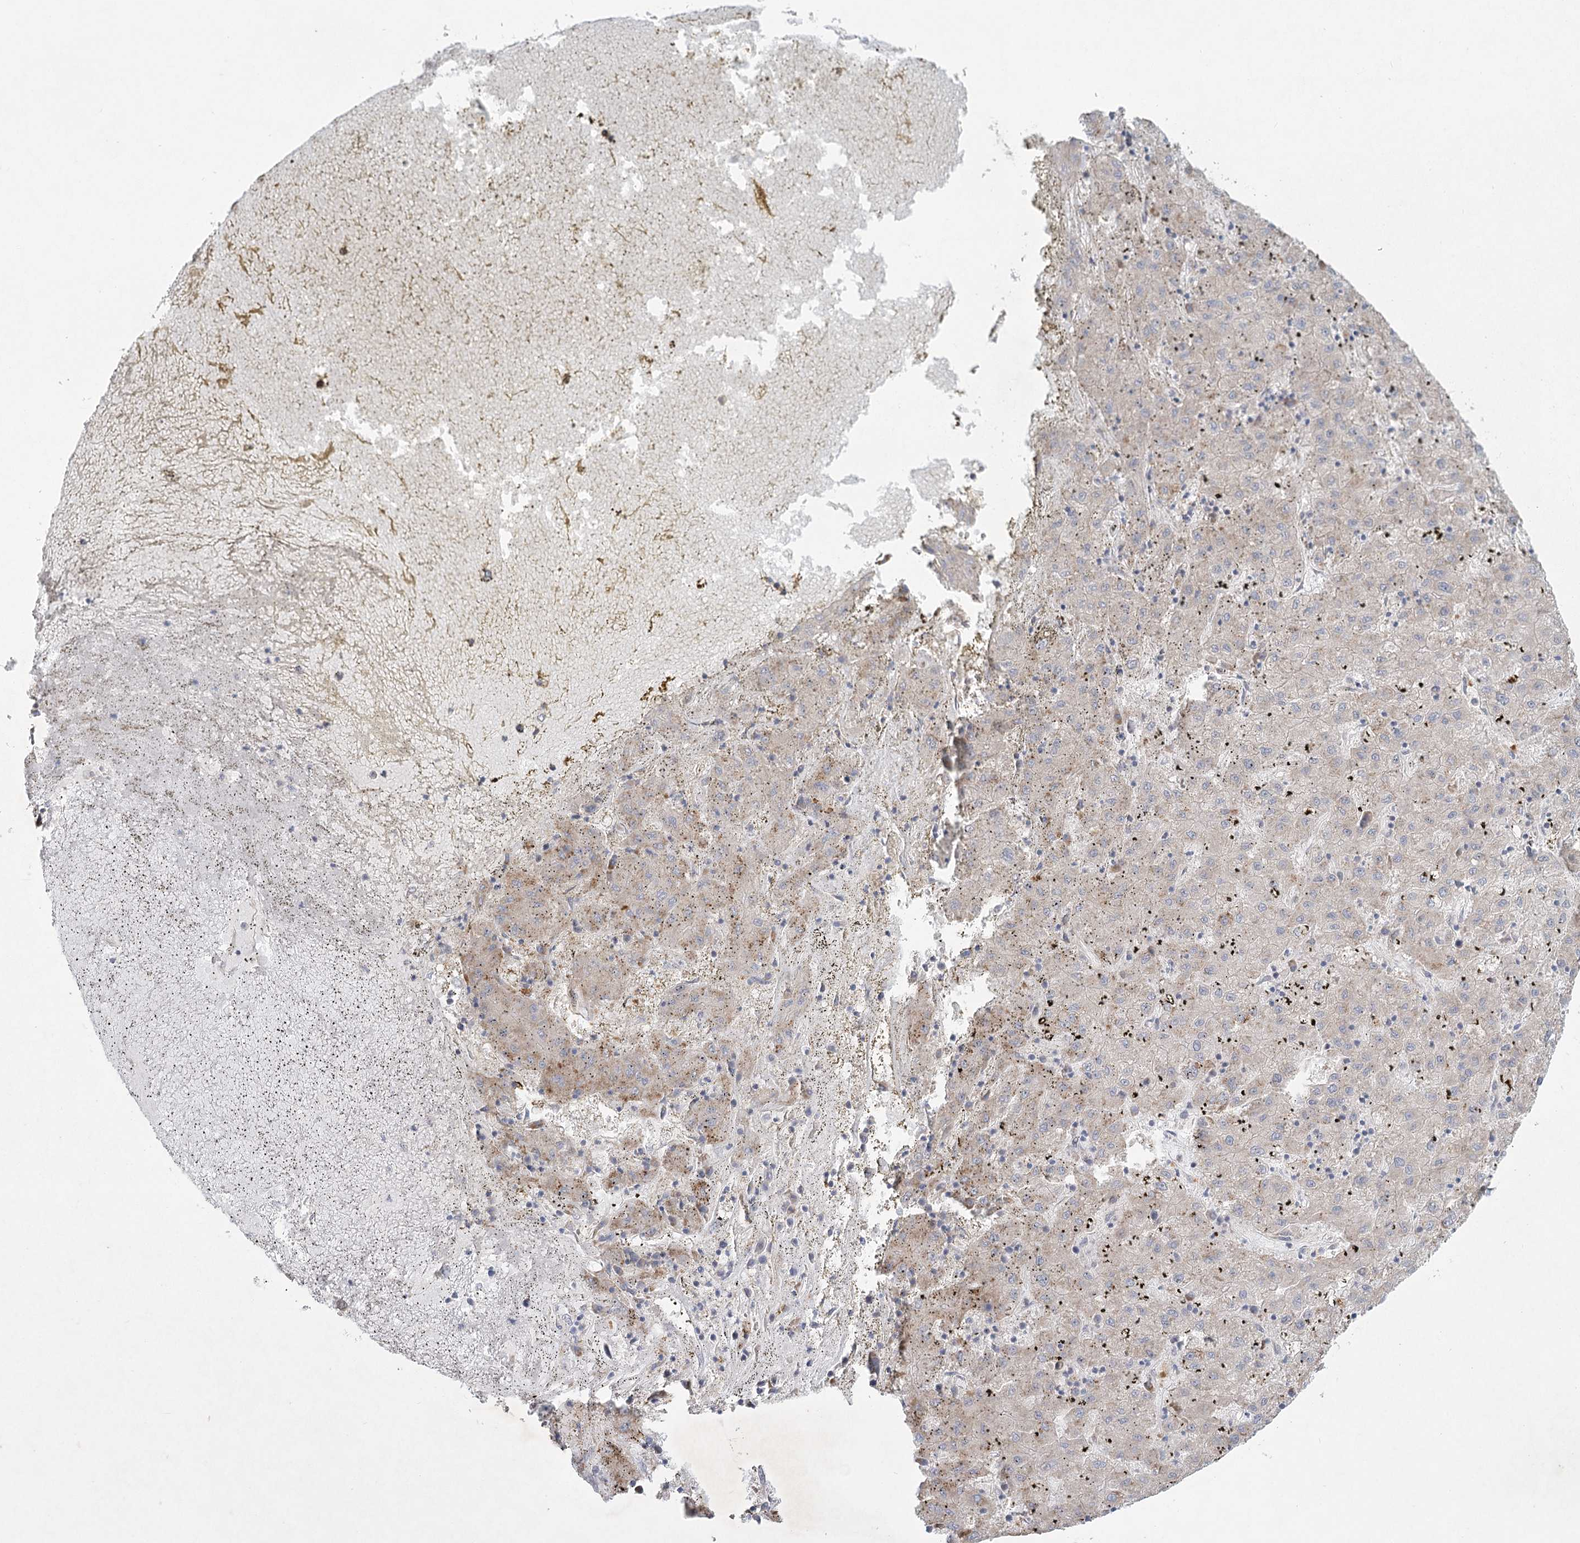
{"staining": {"intensity": "moderate", "quantity": "<25%", "location": "cytoplasmic/membranous"}, "tissue": "liver cancer", "cell_type": "Tumor cells", "image_type": "cancer", "snomed": [{"axis": "morphology", "description": "Carcinoma, Hepatocellular, NOS"}, {"axis": "topography", "description": "Liver"}], "caption": "Protein expression by IHC demonstrates moderate cytoplasmic/membranous expression in approximately <25% of tumor cells in liver cancer (hepatocellular carcinoma). Nuclei are stained in blue.", "gene": "FAM110C", "patient": {"sex": "male", "age": 72}}